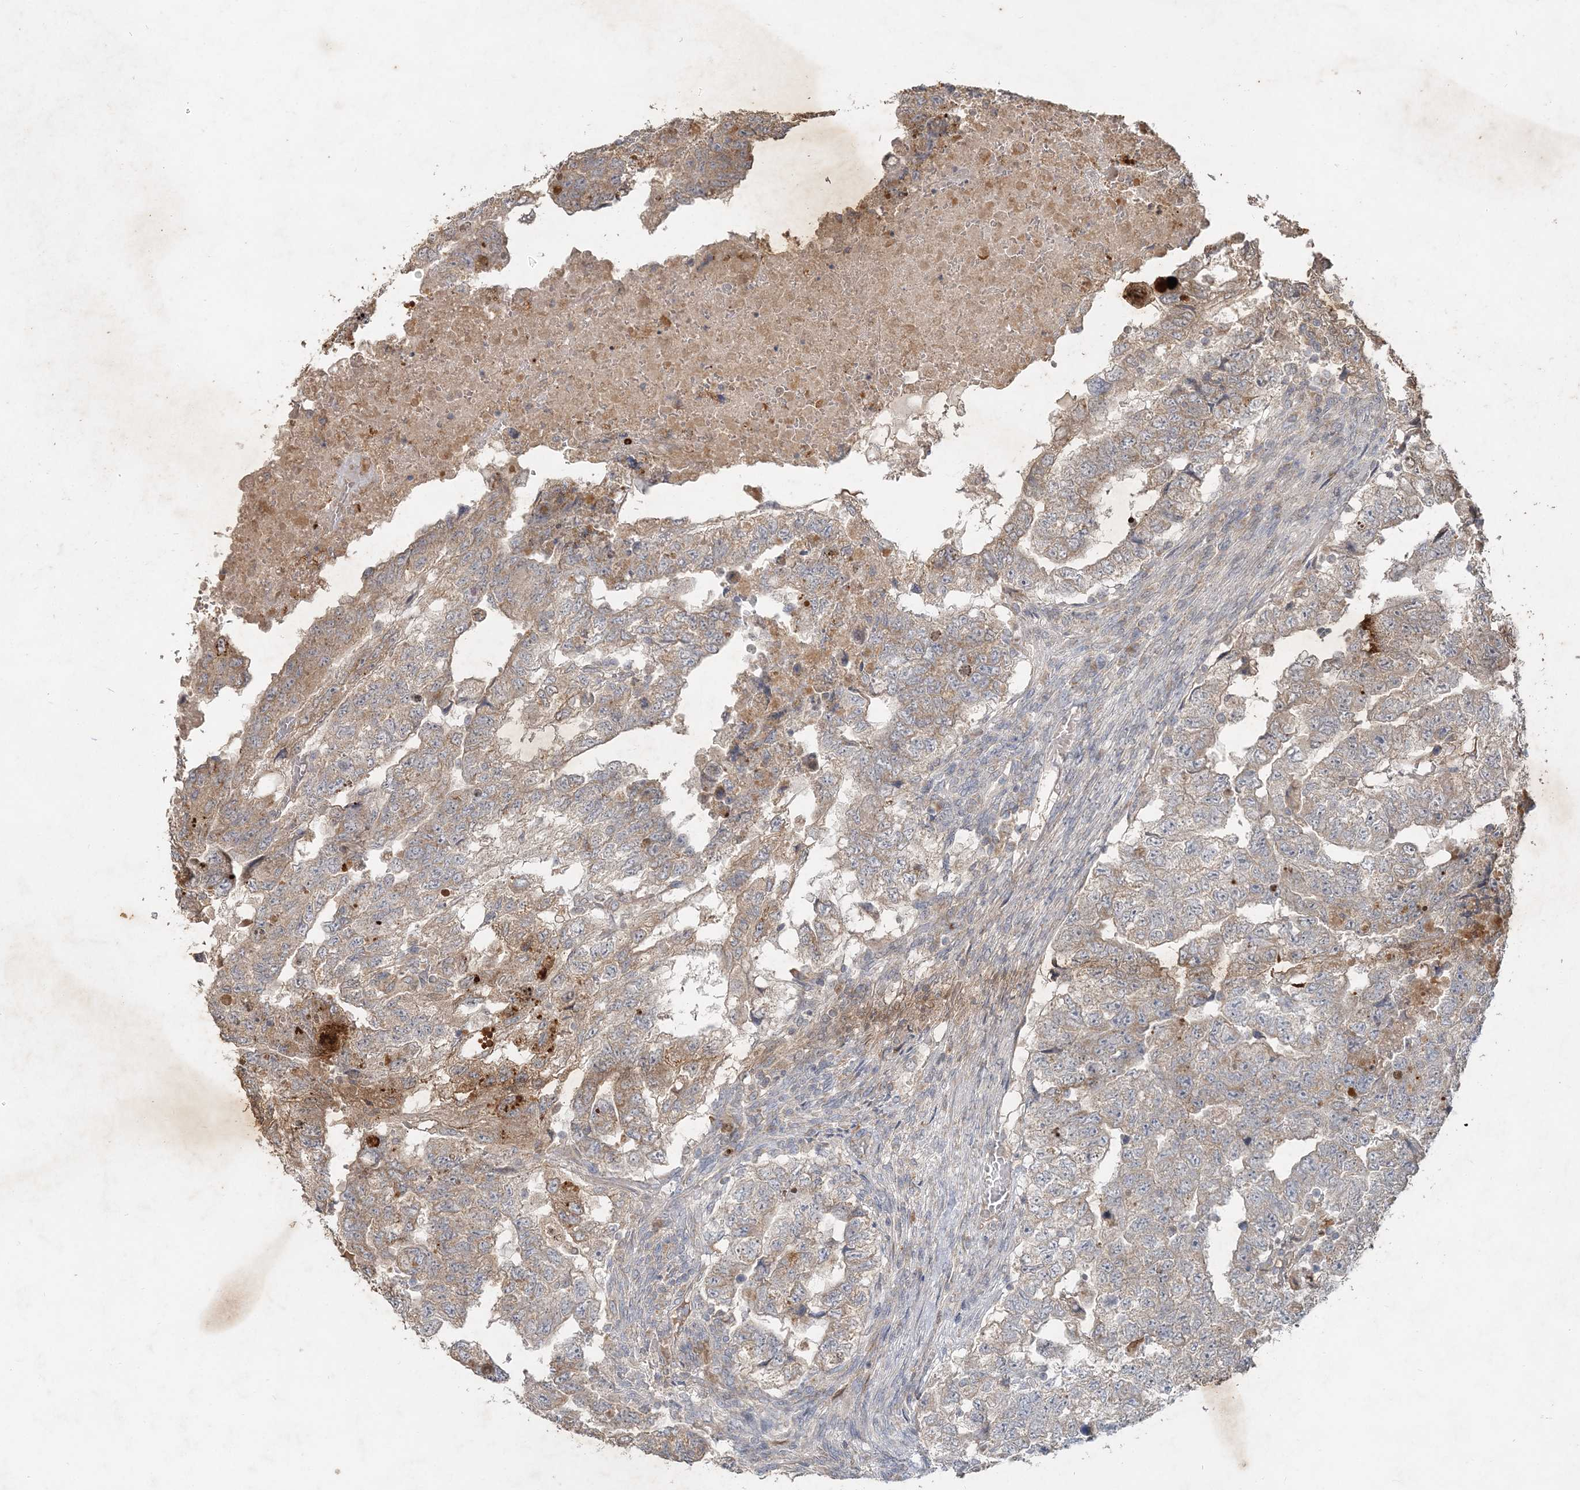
{"staining": {"intensity": "weak", "quantity": "25%-75%", "location": "cytoplasmic/membranous"}, "tissue": "testis cancer", "cell_type": "Tumor cells", "image_type": "cancer", "snomed": [{"axis": "morphology", "description": "Carcinoma, Embryonal, NOS"}, {"axis": "topography", "description": "Testis"}], "caption": "Embryonal carcinoma (testis) was stained to show a protein in brown. There is low levels of weak cytoplasmic/membranous expression in about 25%-75% of tumor cells. The protein of interest is stained brown, and the nuclei are stained in blue (DAB IHC with brightfield microscopy, high magnification).", "gene": "RAB14", "patient": {"sex": "male", "age": 36}}